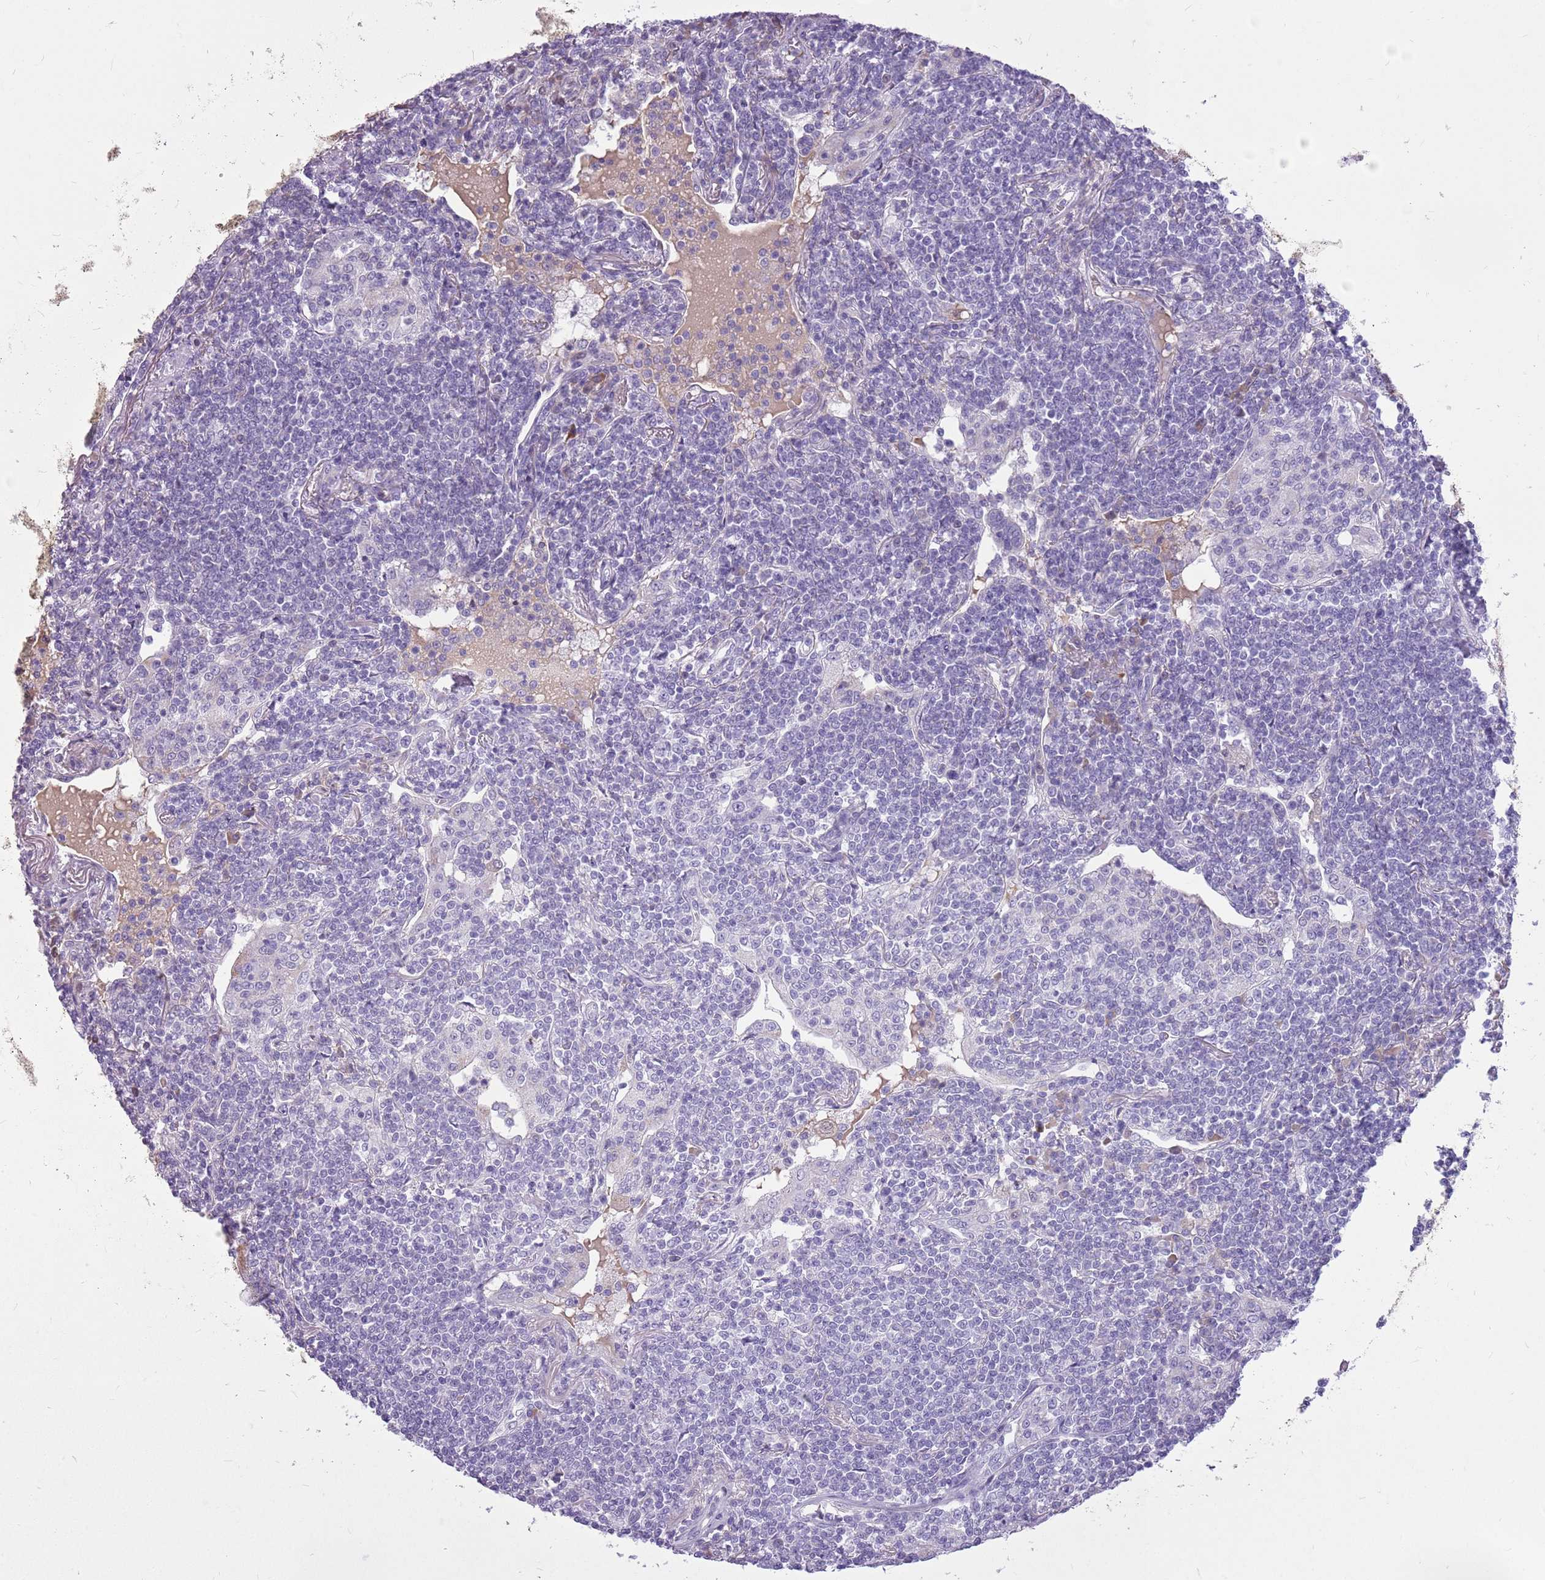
{"staining": {"intensity": "negative", "quantity": "none", "location": "none"}, "tissue": "lymphoma", "cell_type": "Tumor cells", "image_type": "cancer", "snomed": [{"axis": "morphology", "description": "Malignant lymphoma, non-Hodgkin's type, Low grade"}, {"axis": "topography", "description": "Lung"}], "caption": "Photomicrograph shows no protein staining in tumor cells of lymphoma tissue. The staining was performed using DAB (3,3'-diaminobenzidine) to visualize the protein expression in brown, while the nuclei were stained in blue with hematoxylin (Magnification: 20x).", "gene": "ZNF425", "patient": {"sex": "female", "age": 71}}